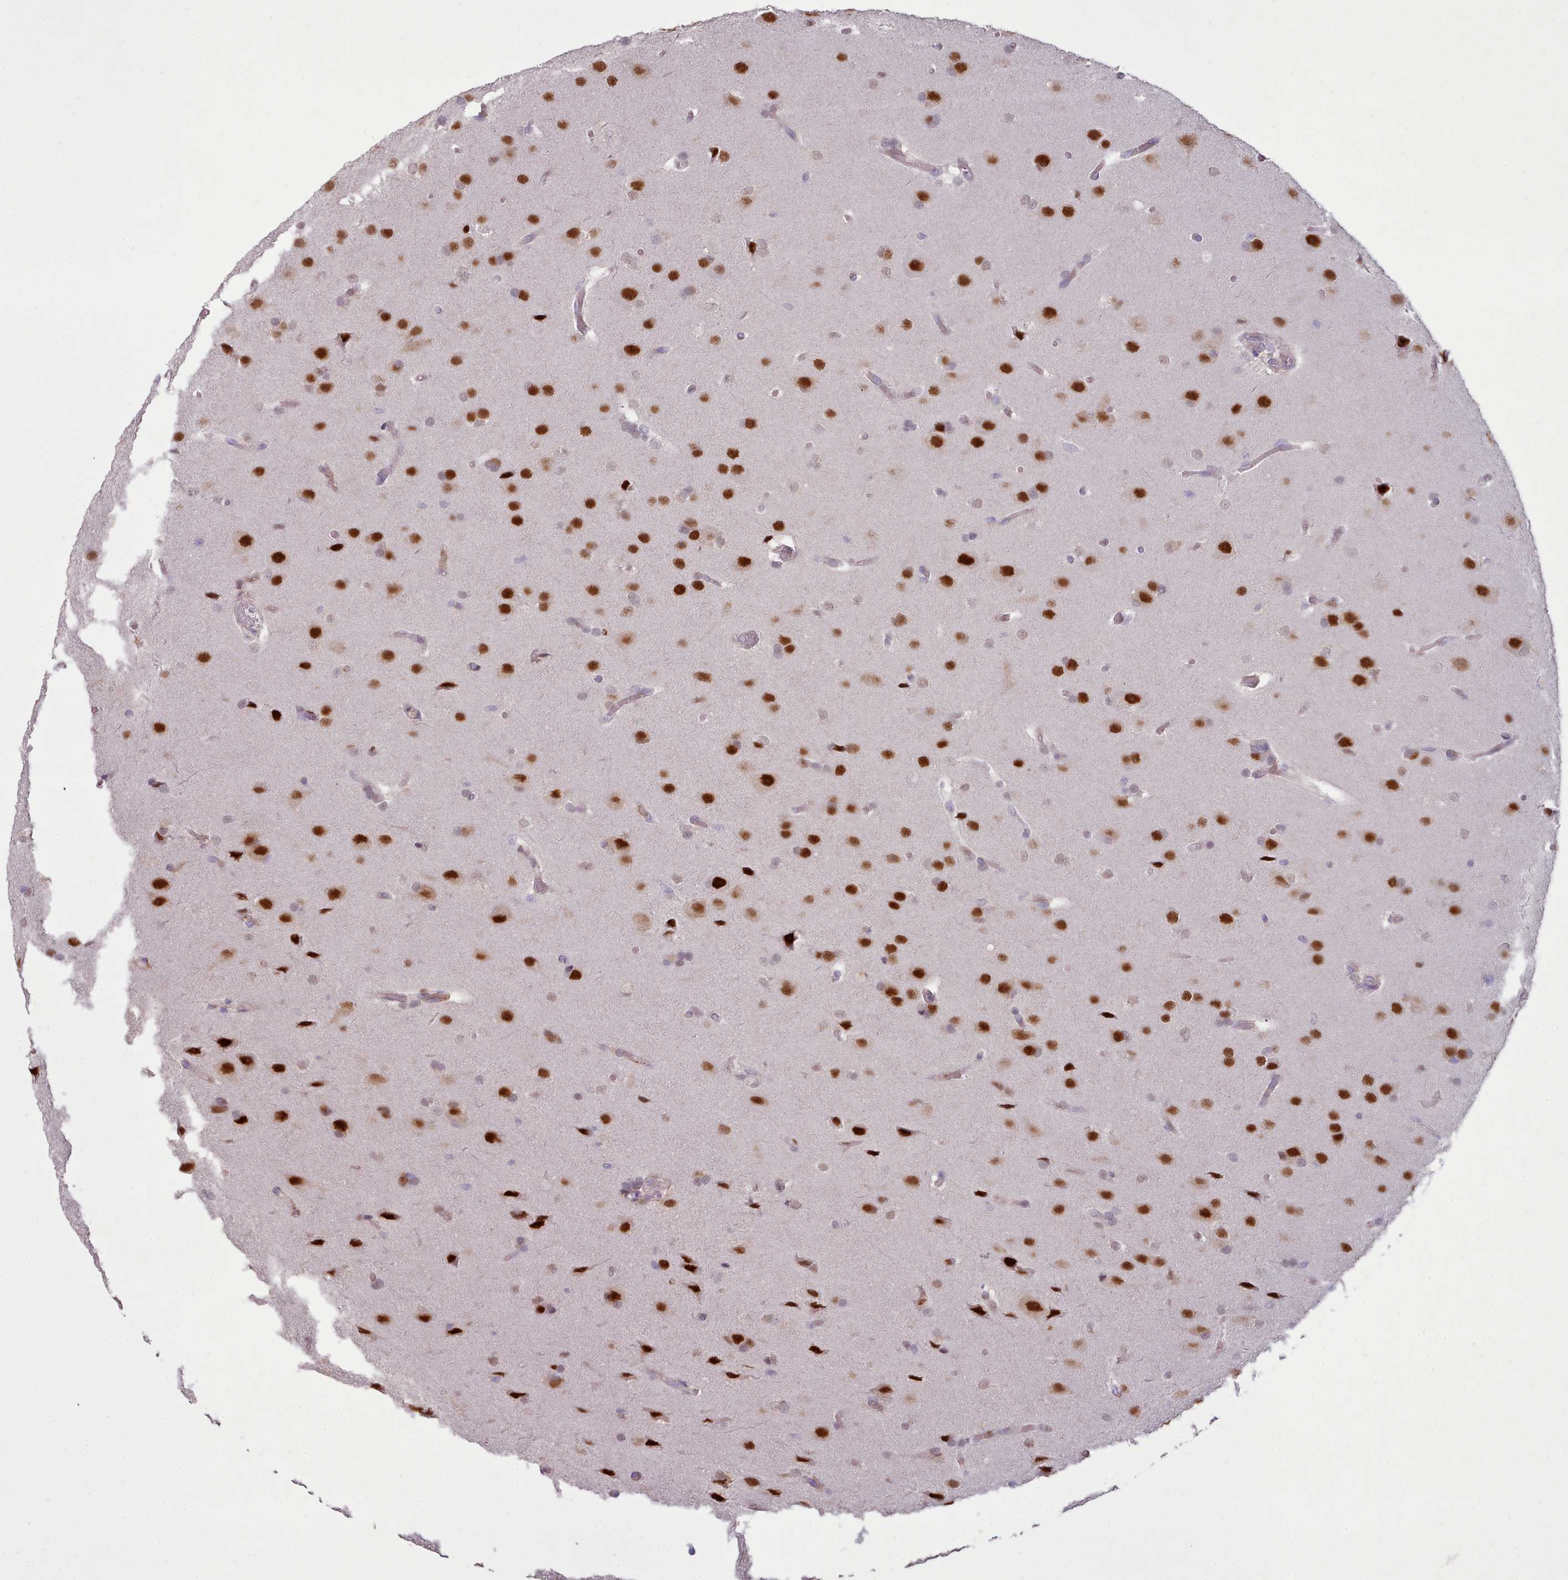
{"staining": {"intensity": "strong", "quantity": "25%-75%", "location": "nuclear"}, "tissue": "glioma", "cell_type": "Tumor cells", "image_type": "cancer", "snomed": [{"axis": "morphology", "description": "Glioma, malignant, Low grade"}, {"axis": "topography", "description": "Brain"}], "caption": "Low-grade glioma (malignant) stained with a protein marker exhibits strong staining in tumor cells.", "gene": "DPF1", "patient": {"sex": "female", "age": 32}}